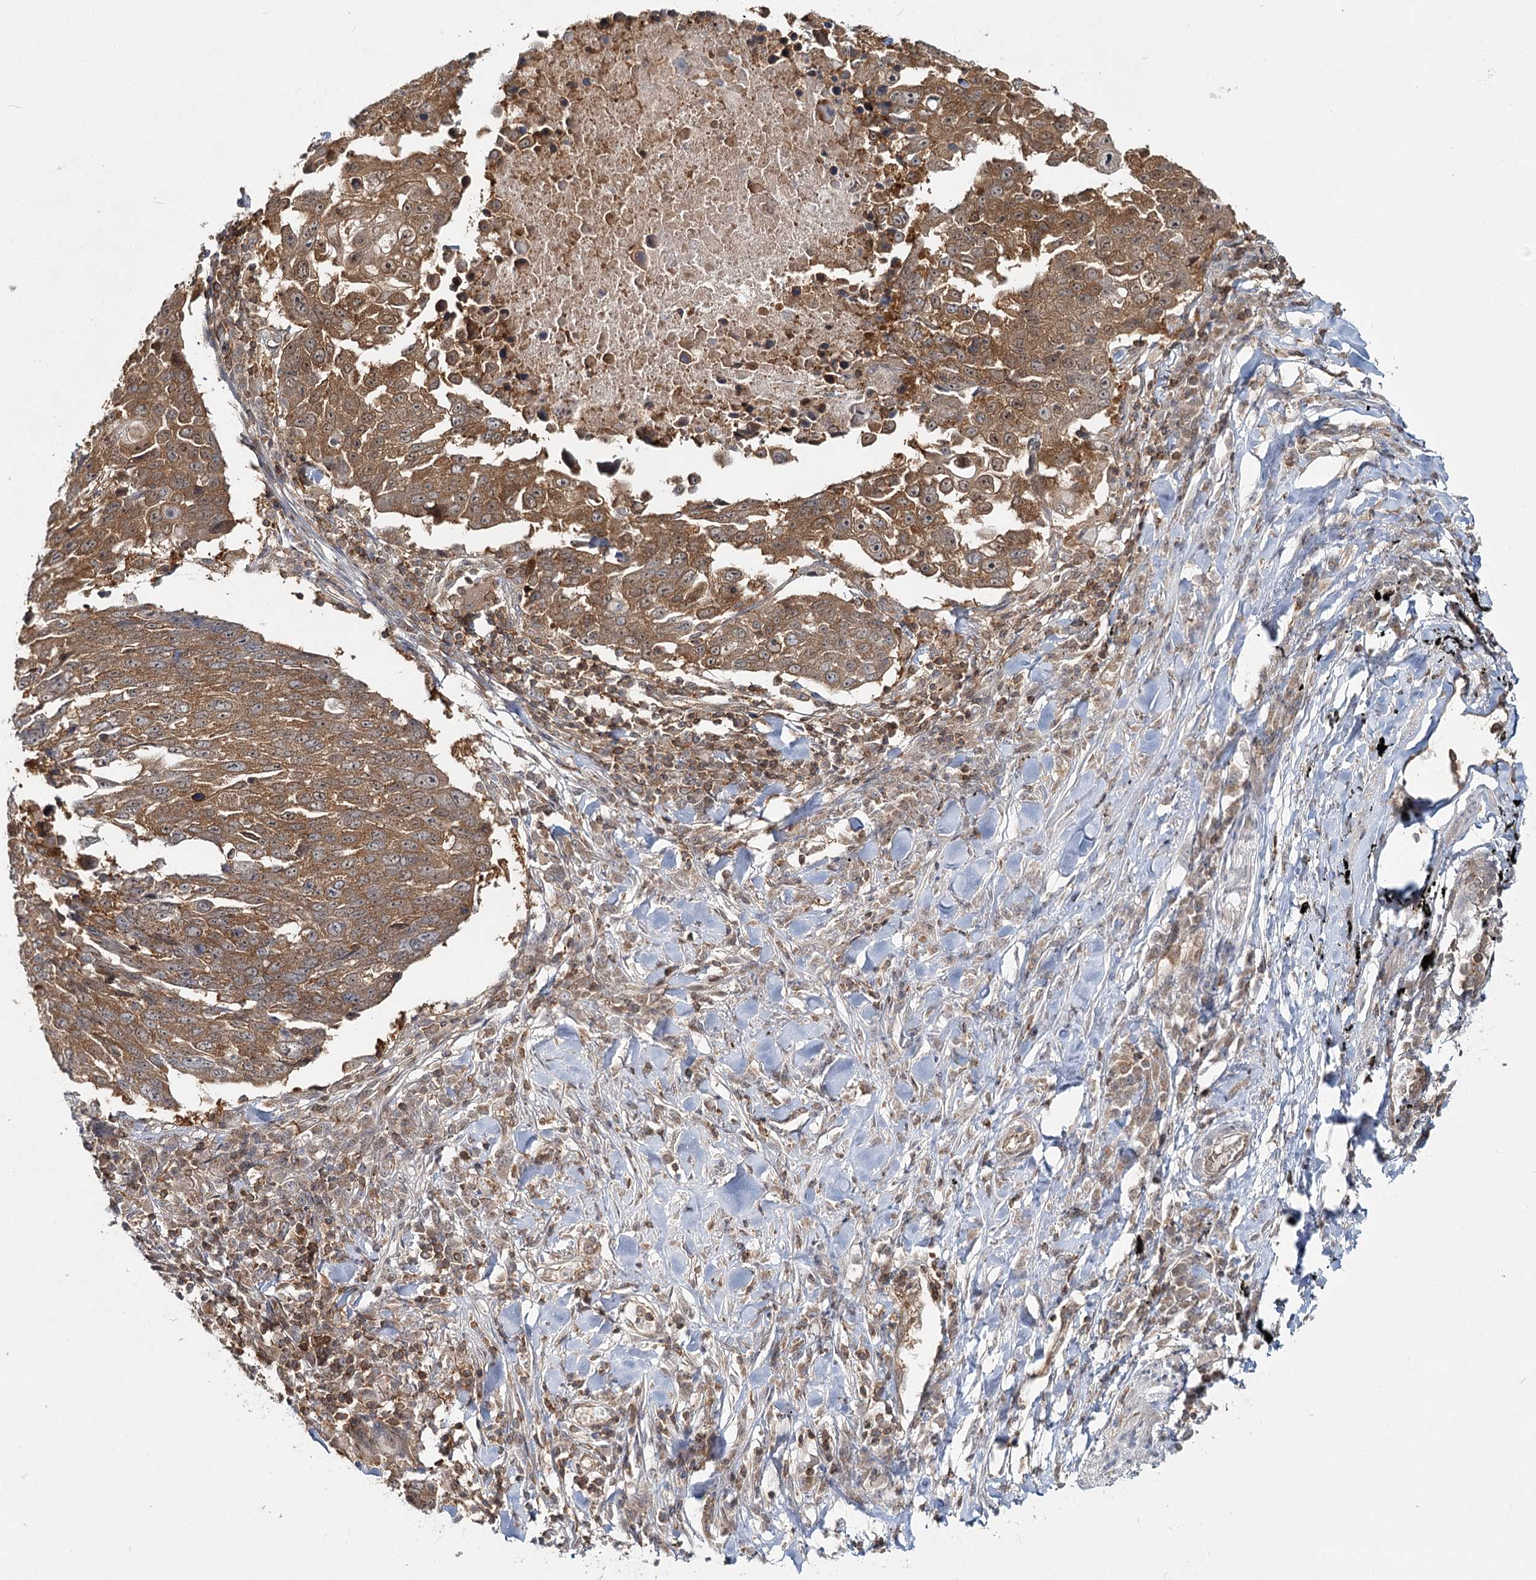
{"staining": {"intensity": "moderate", "quantity": ">75%", "location": "cytoplasmic/membranous"}, "tissue": "lung cancer", "cell_type": "Tumor cells", "image_type": "cancer", "snomed": [{"axis": "morphology", "description": "Squamous cell carcinoma, NOS"}, {"axis": "topography", "description": "Lung"}], "caption": "Human lung cancer stained with a brown dye shows moderate cytoplasmic/membranous positive staining in about >75% of tumor cells.", "gene": "FAM120B", "patient": {"sex": "male", "age": 66}}